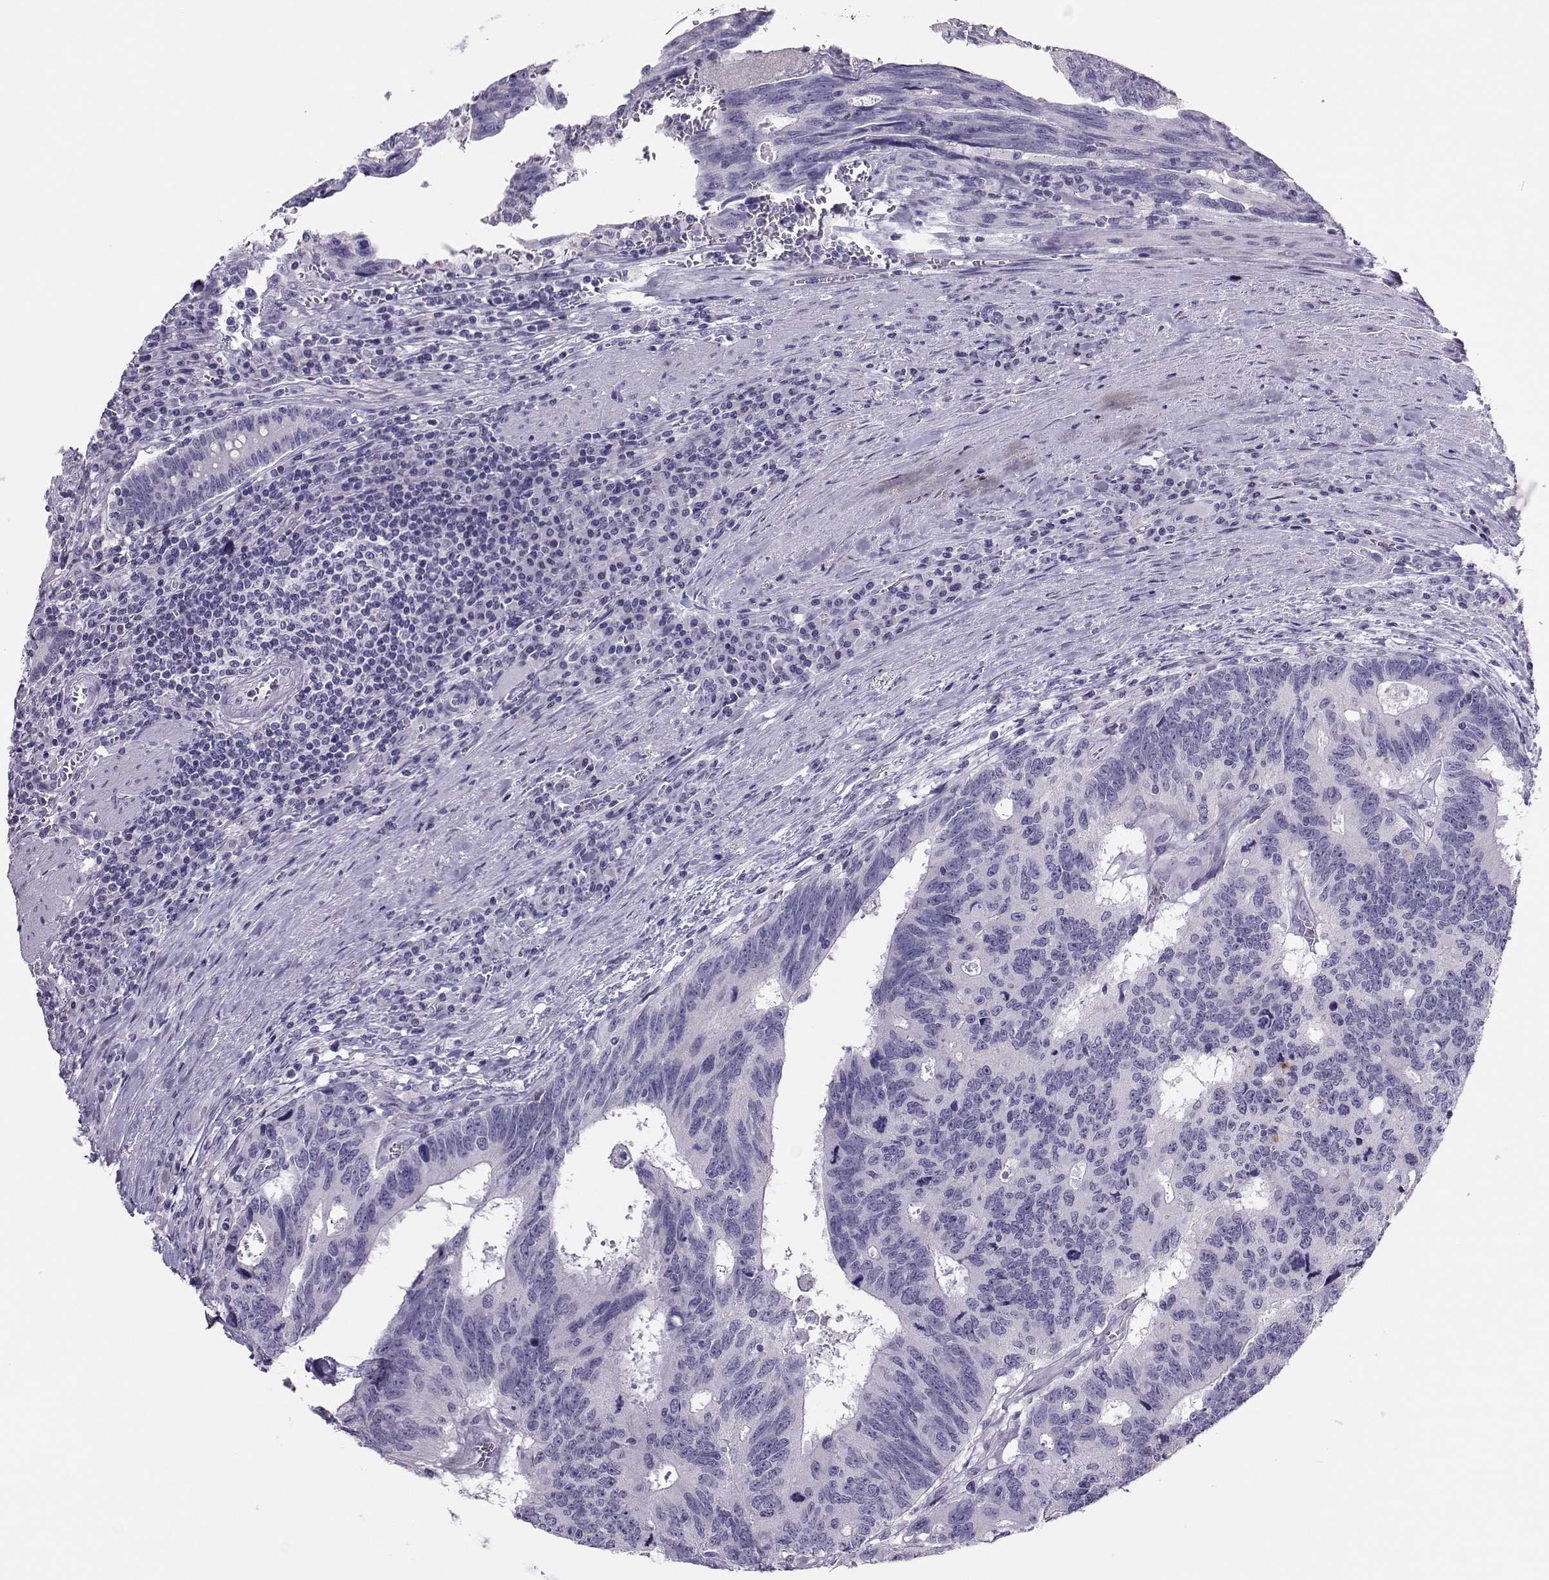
{"staining": {"intensity": "negative", "quantity": "none", "location": "none"}, "tissue": "colorectal cancer", "cell_type": "Tumor cells", "image_type": "cancer", "snomed": [{"axis": "morphology", "description": "Adenocarcinoma, NOS"}, {"axis": "topography", "description": "Colon"}], "caption": "An immunohistochemistry micrograph of colorectal cancer is shown. There is no staining in tumor cells of colorectal cancer.", "gene": "TRPM7", "patient": {"sex": "female", "age": 77}}